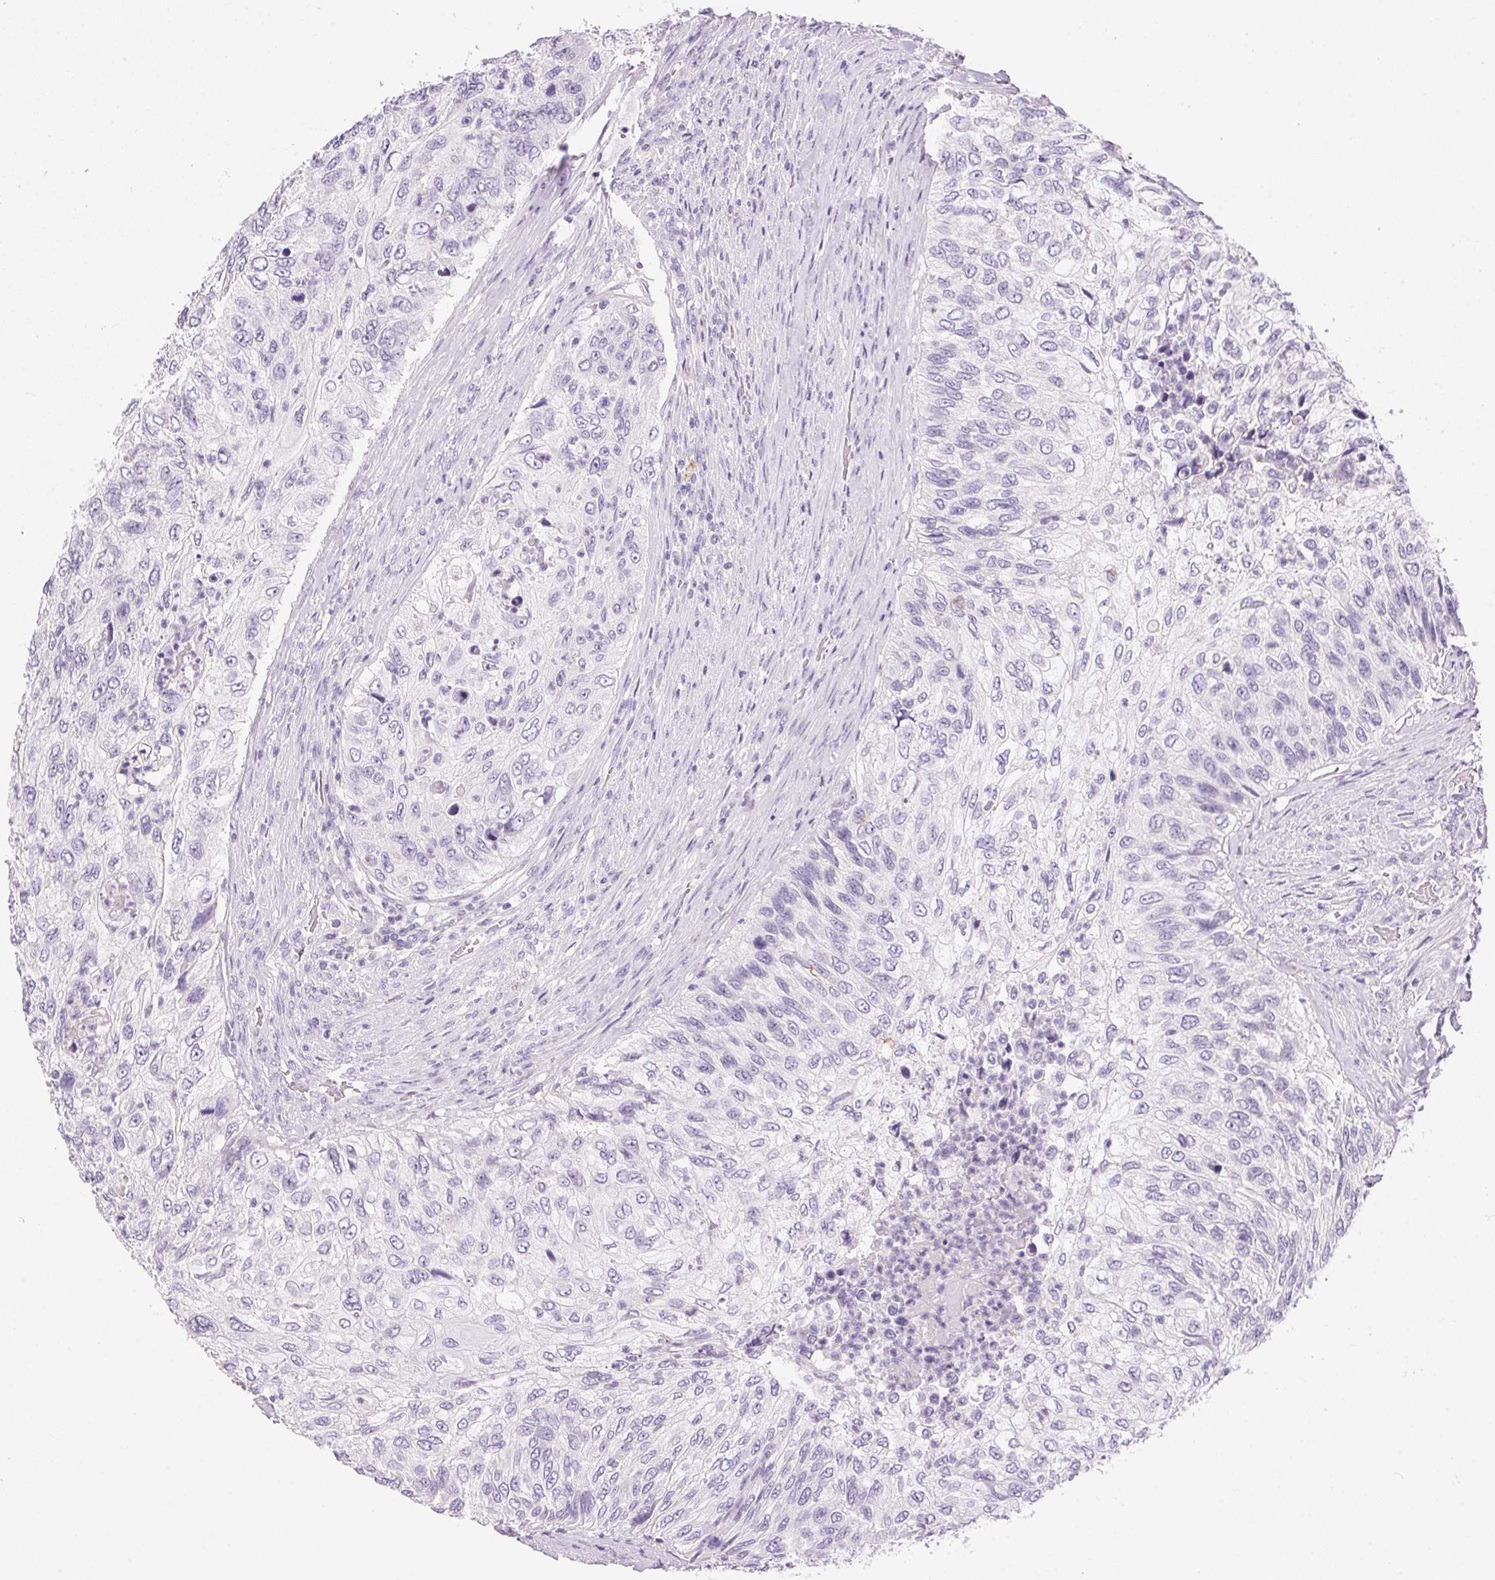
{"staining": {"intensity": "negative", "quantity": "none", "location": "none"}, "tissue": "urothelial cancer", "cell_type": "Tumor cells", "image_type": "cancer", "snomed": [{"axis": "morphology", "description": "Urothelial carcinoma, High grade"}, {"axis": "topography", "description": "Urinary bladder"}], "caption": "A histopathology image of human high-grade urothelial carcinoma is negative for staining in tumor cells.", "gene": "PNLIPRP3", "patient": {"sex": "female", "age": 60}}